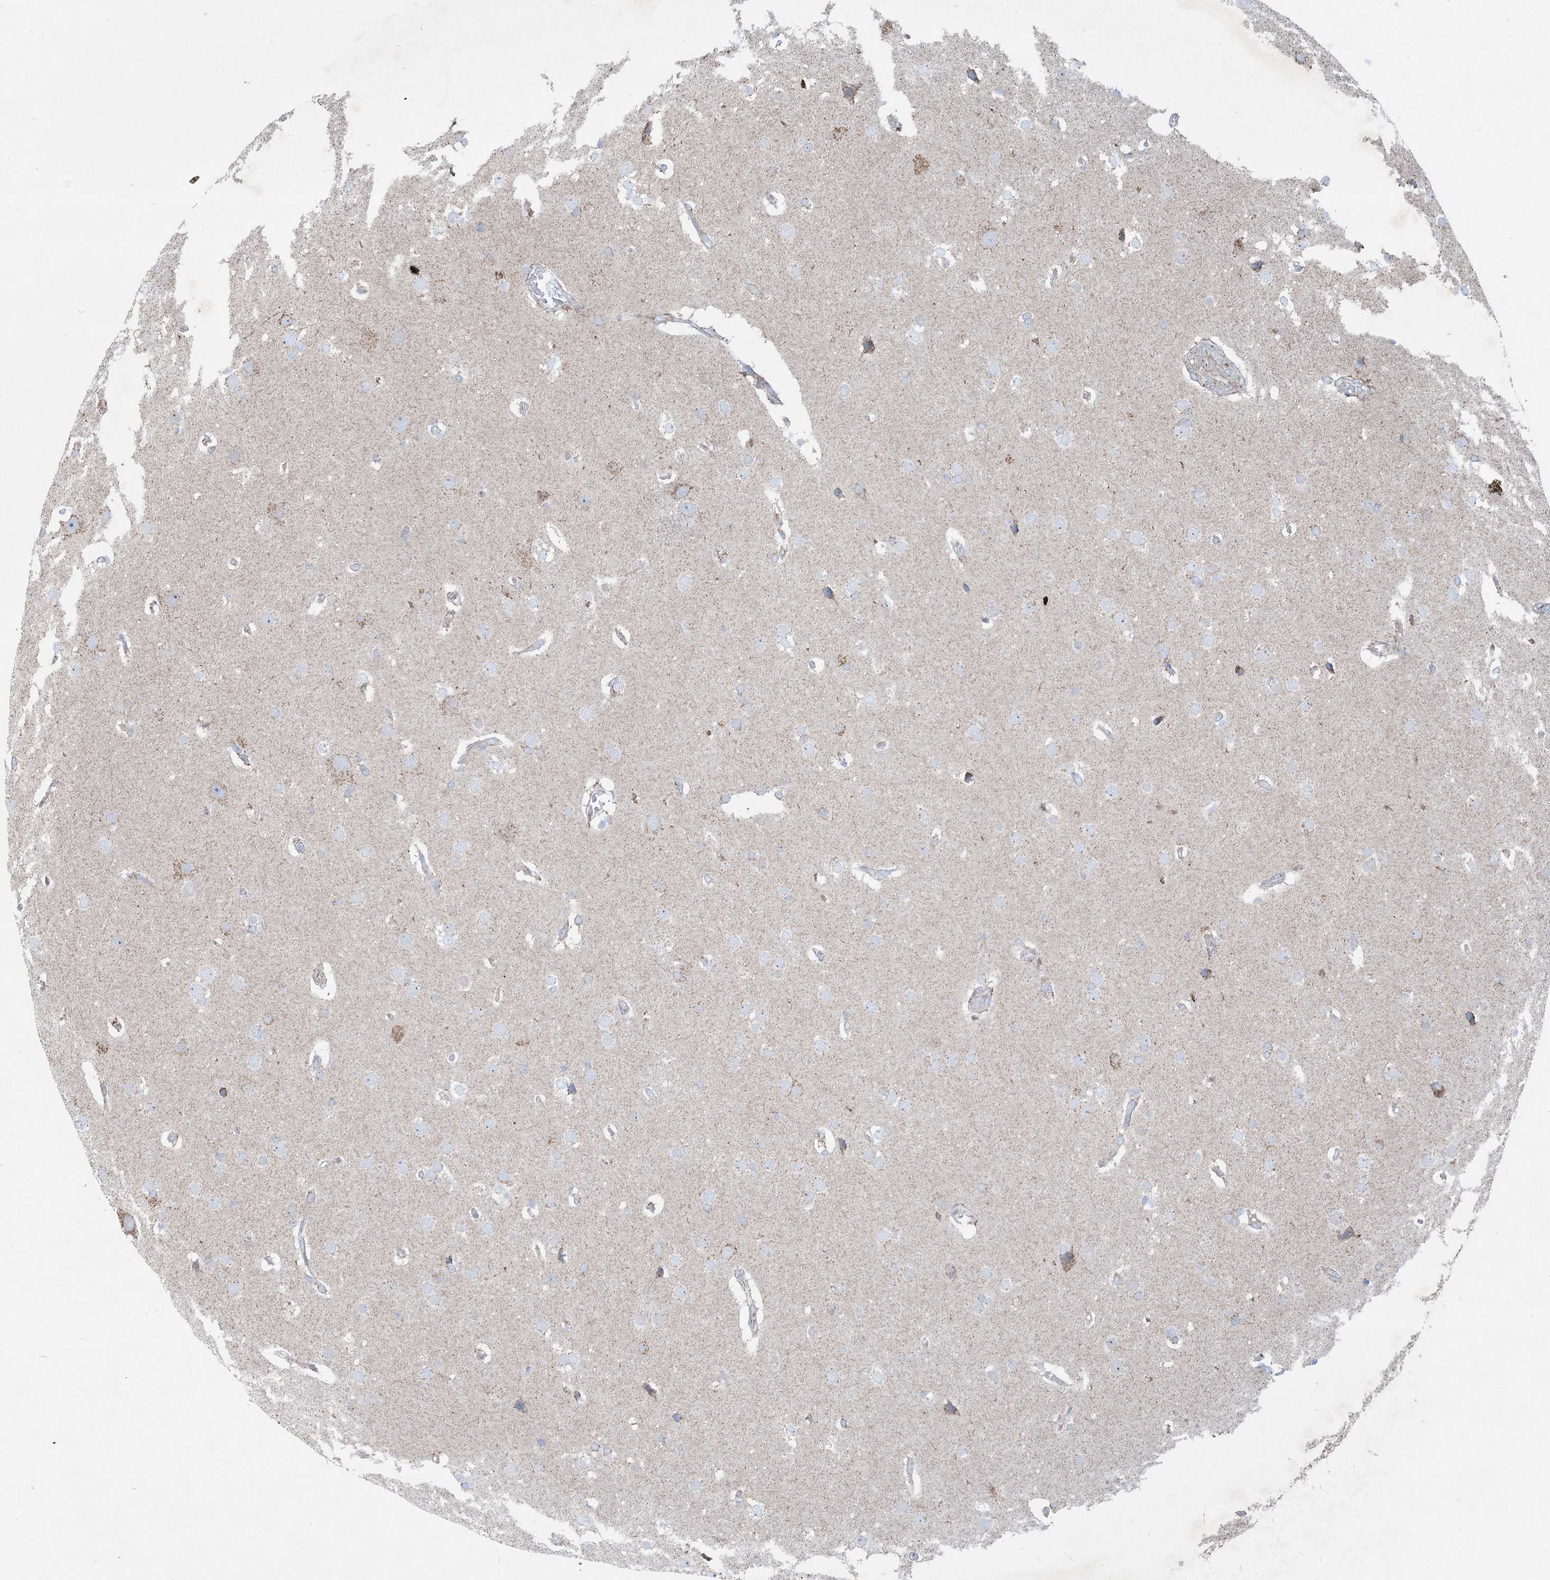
{"staining": {"intensity": "negative", "quantity": "none", "location": "none"}, "tissue": "glioma", "cell_type": "Tumor cells", "image_type": "cancer", "snomed": [{"axis": "morphology", "description": "Glioma, malignant, Low grade"}, {"axis": "topography", "description": "Brain"}], "caption": "Human low-grade glioma (malignant) stained for a protein using IHC exhibits no staining in tumor cells.", "gene": "BEND4", "patient": {"sex": "female", "age": 37}}